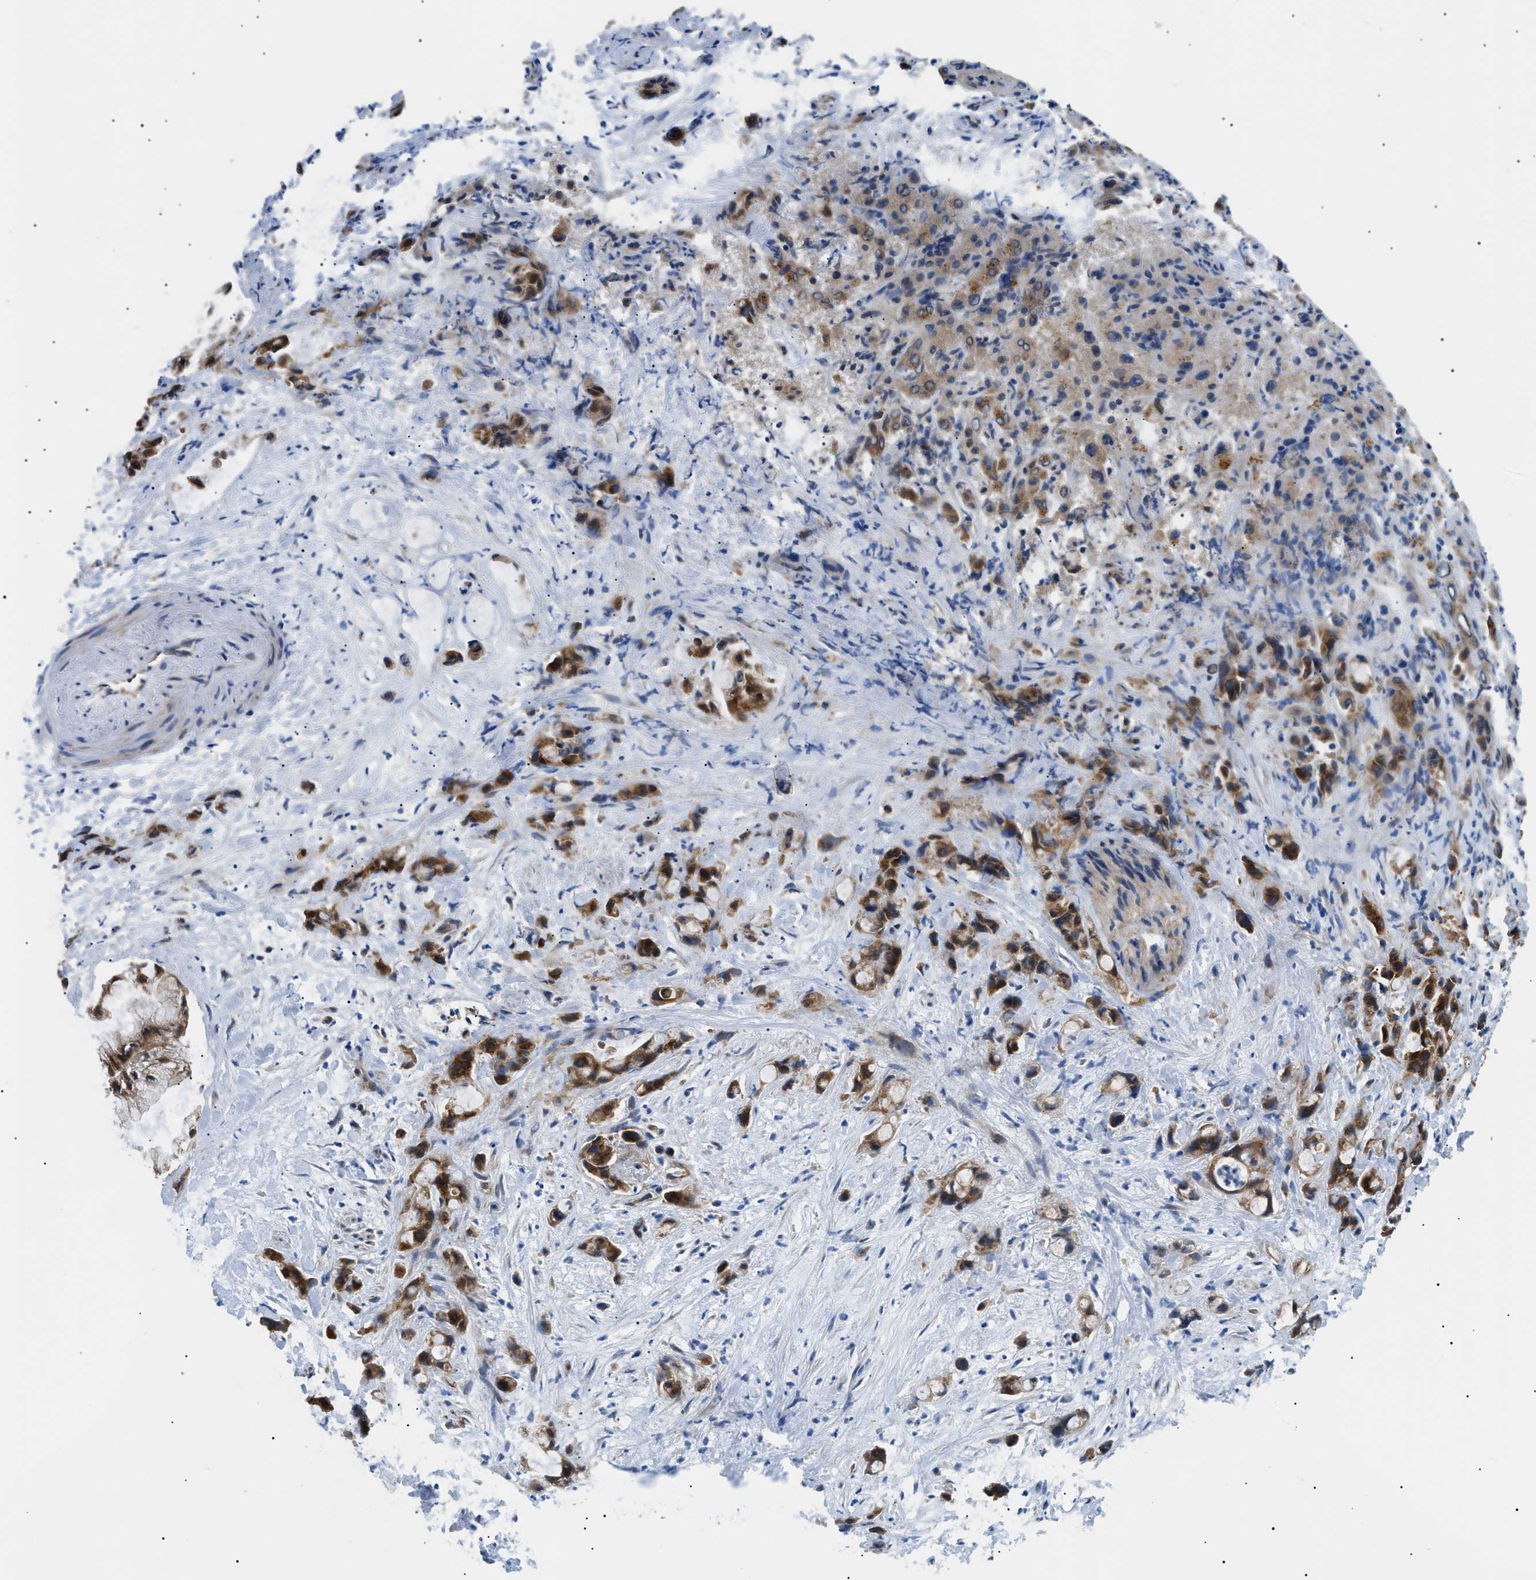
{"staining": {"intensity": "strong", "quantity": ">75%", "location": "cytoplasmic/membranous"}, "tissue": "liver cancer", "cell_type": "Tumor cells", "image_type": "cancer", "snomed": [{"axis": "morphology", "description": "Cholangiocarcinoma"}, {"axis": "topography", "description": "Liver"}], "caption": "Liver cancer (cholangiocarcinoma) stained with immunohistochemistry displays strong cytoplasmic/membranous expression in approximately >75% of tumor cells.", "gene": "SRPK1", "patient": {"sex": "female", "age": 72}}